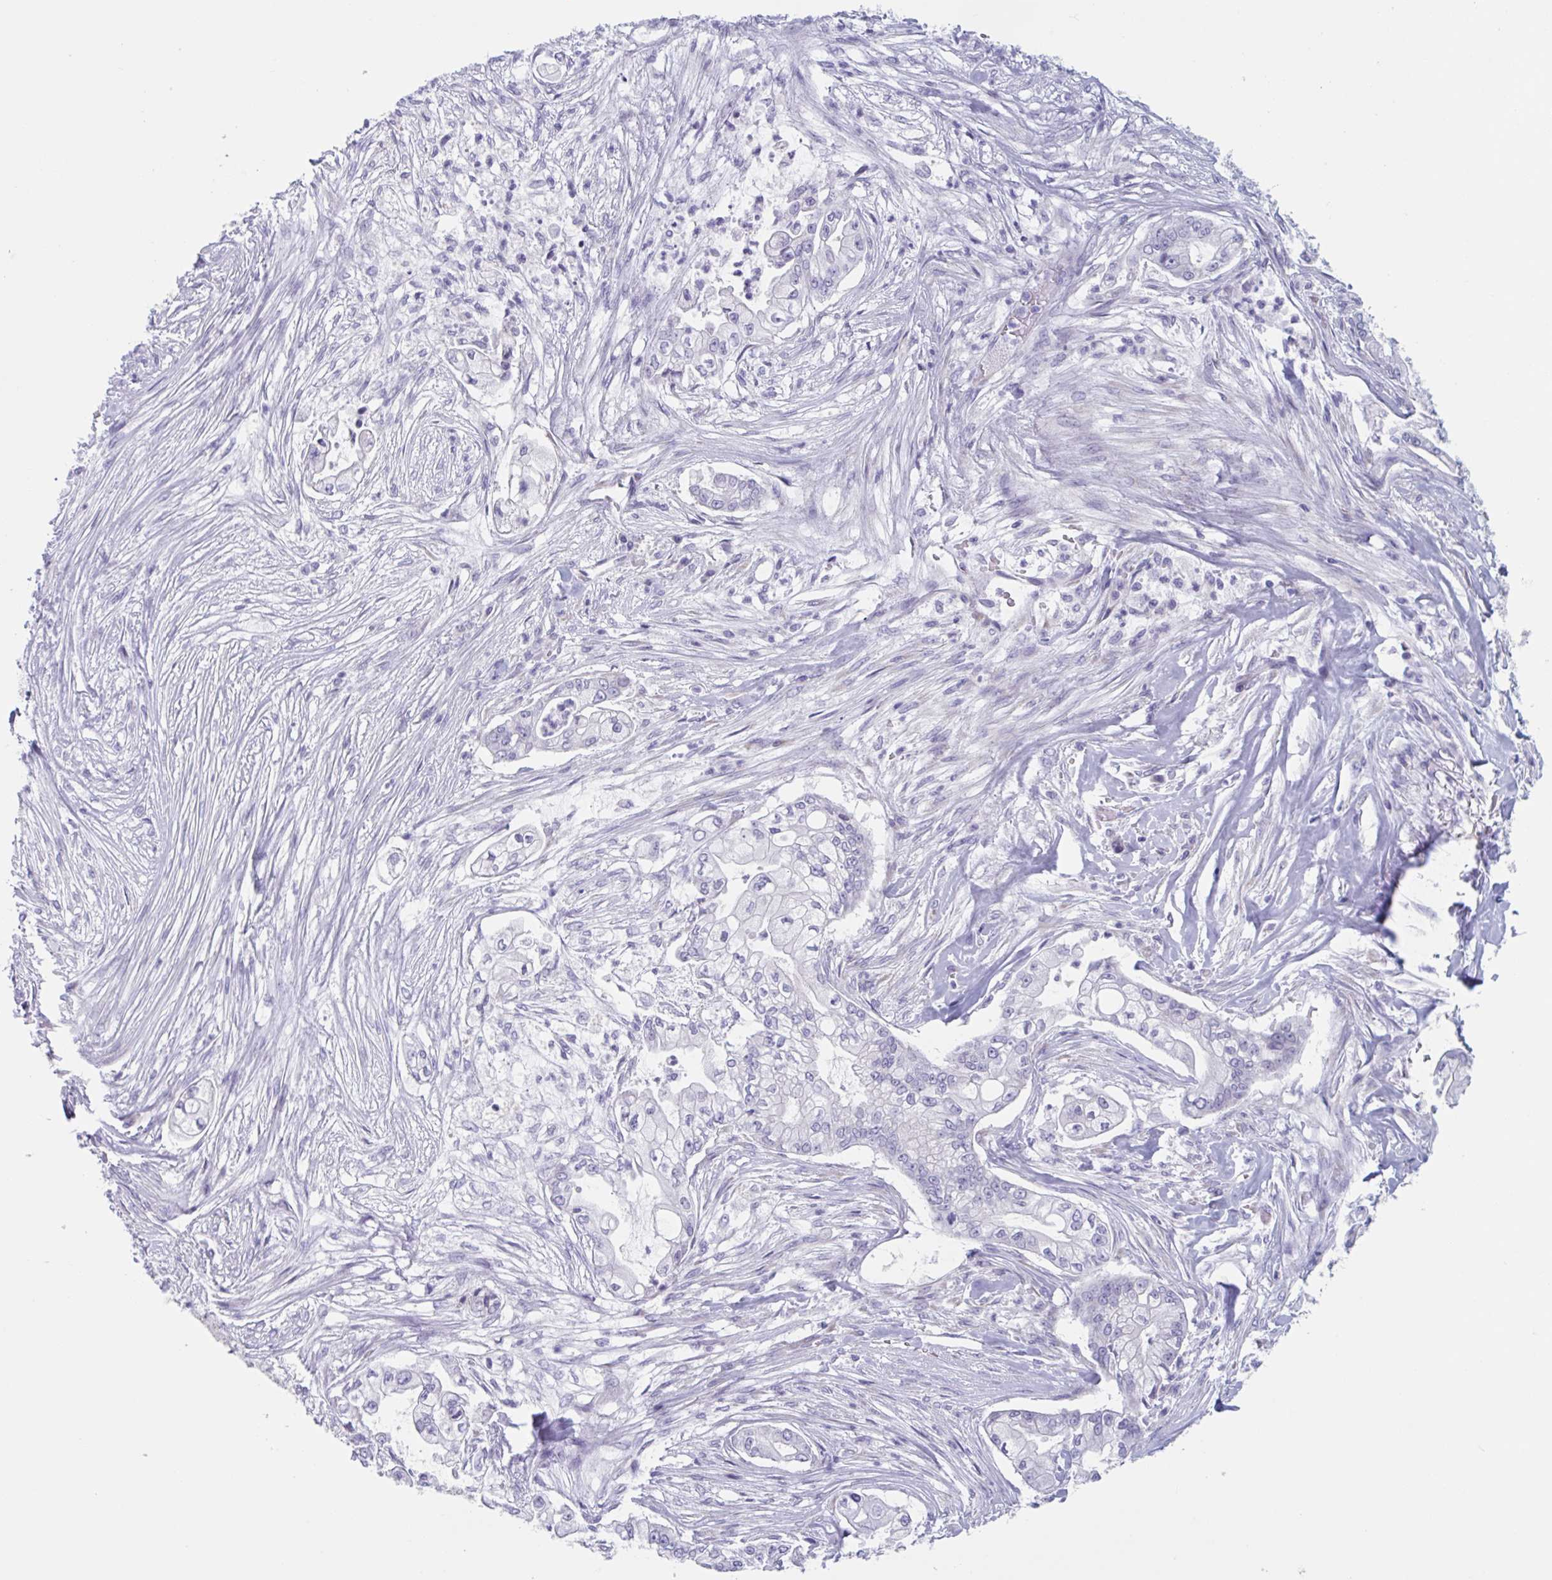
{"staining": {"intensity": "negative", "quantity": "none", "location": "none"}, "tissue": "pancreatic cancer", "cell_type": "Tumor cells", "image_type": "cancer", "snomed": [{"axis": "morphology", "description": "Adenocarcinoma, NOS"}, {"axis": "topography", "description": "Pancreas"}], "caption": "Pancreatic cancer (adenocarcinoma) was stained to show a protein in brown. There is no significant expression in tumor cells. (IHC, brightfield microscopy, high magnification).", "gene": "HSD11B2", "patient": {"sex": "female", "age": 69}}